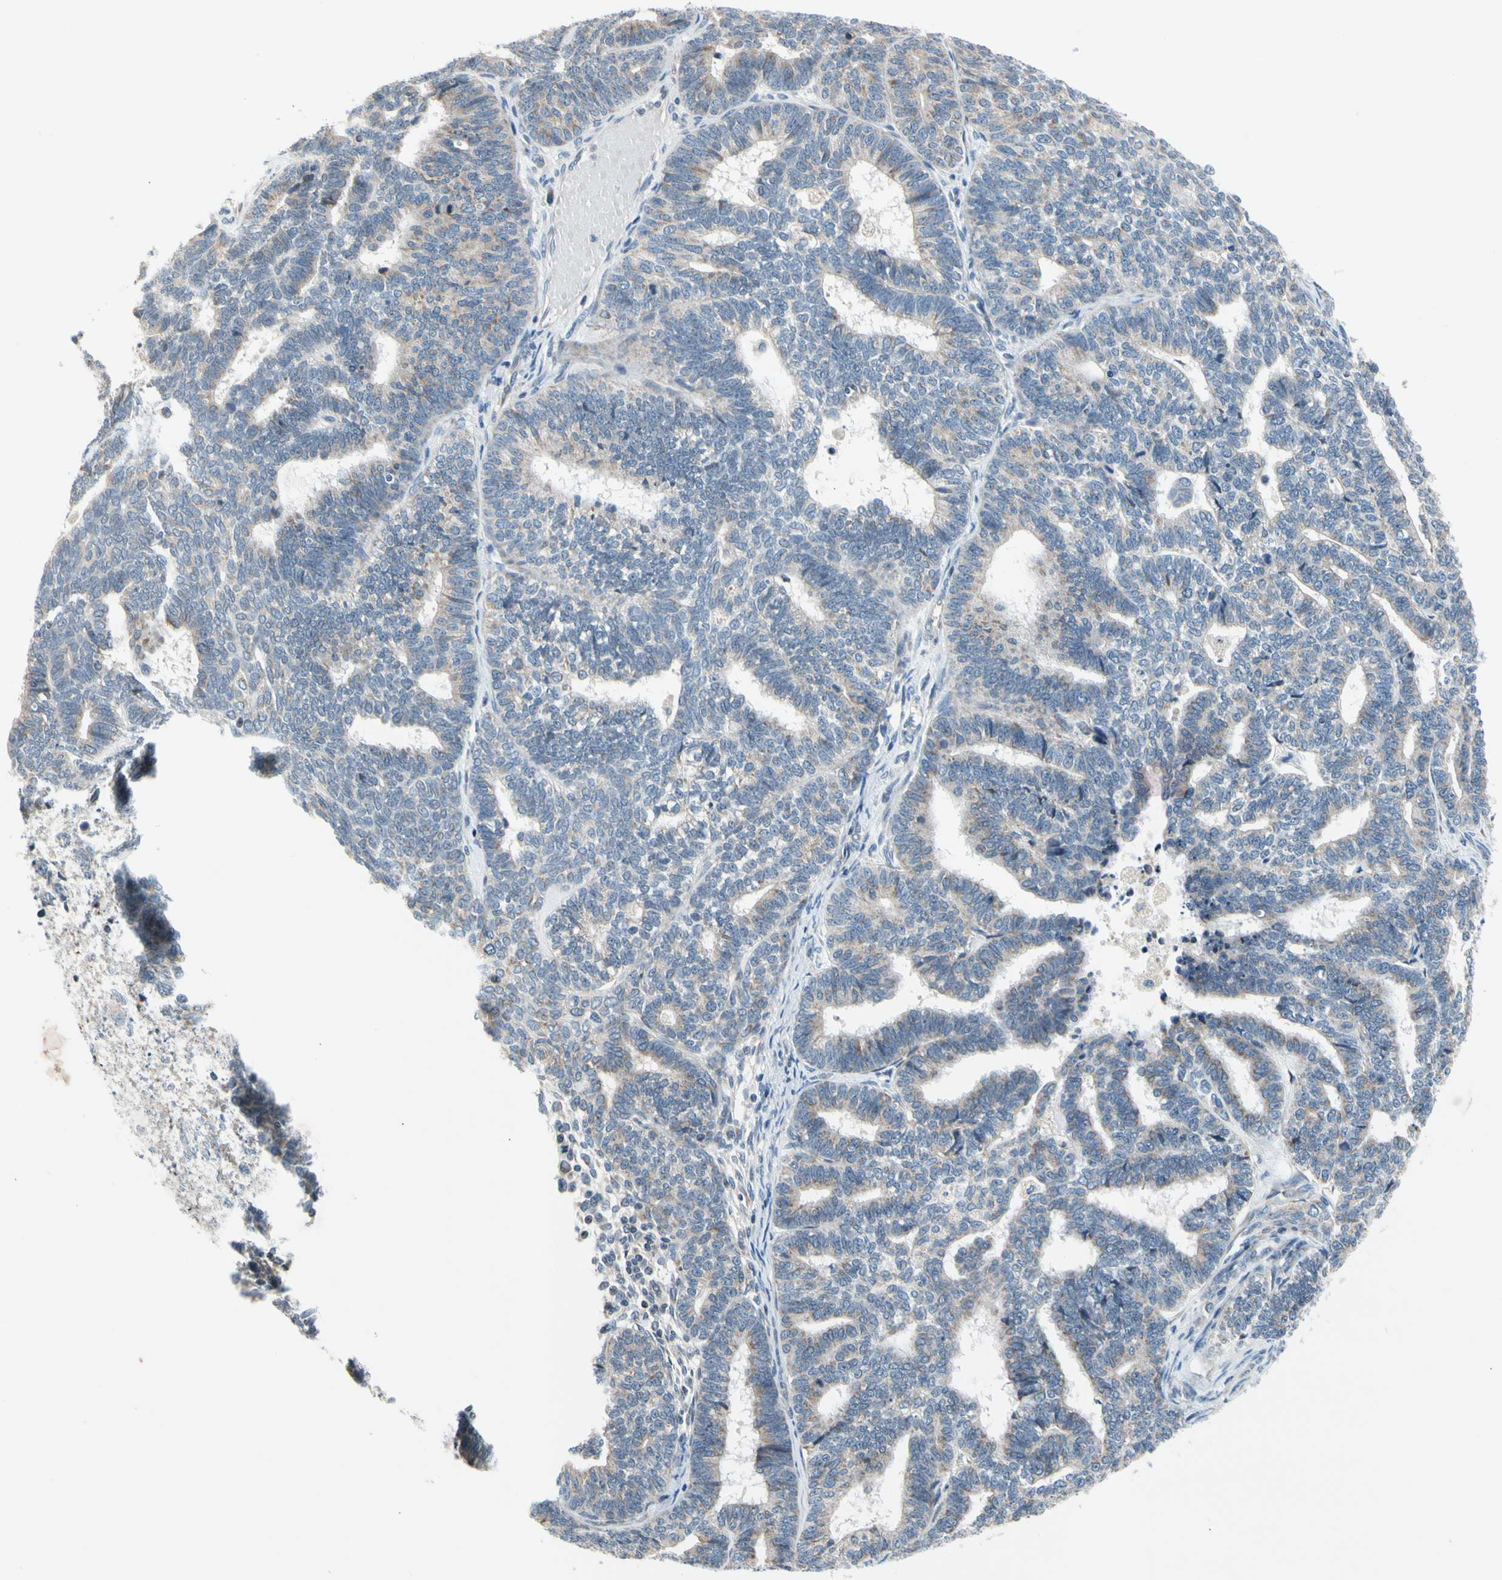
{"staining": {"intensity": "negative", "quantity": "none", "location": "none"}, "tissue": "endometrial cancer", "cell_type": "Tumor cells", "image_type": "cancer", "snomed": [{"axis": "morphology", "description": "Adenocarcinoma, NOS"}, {"axis": "topography", "description": "Endometrium"}], "caption": "The IHC histopathology image has no significant expression in tumor cells of endometrial cancer tissue.", "gene": "SOX30", "patient": {"sex": "female", "age": 70}}